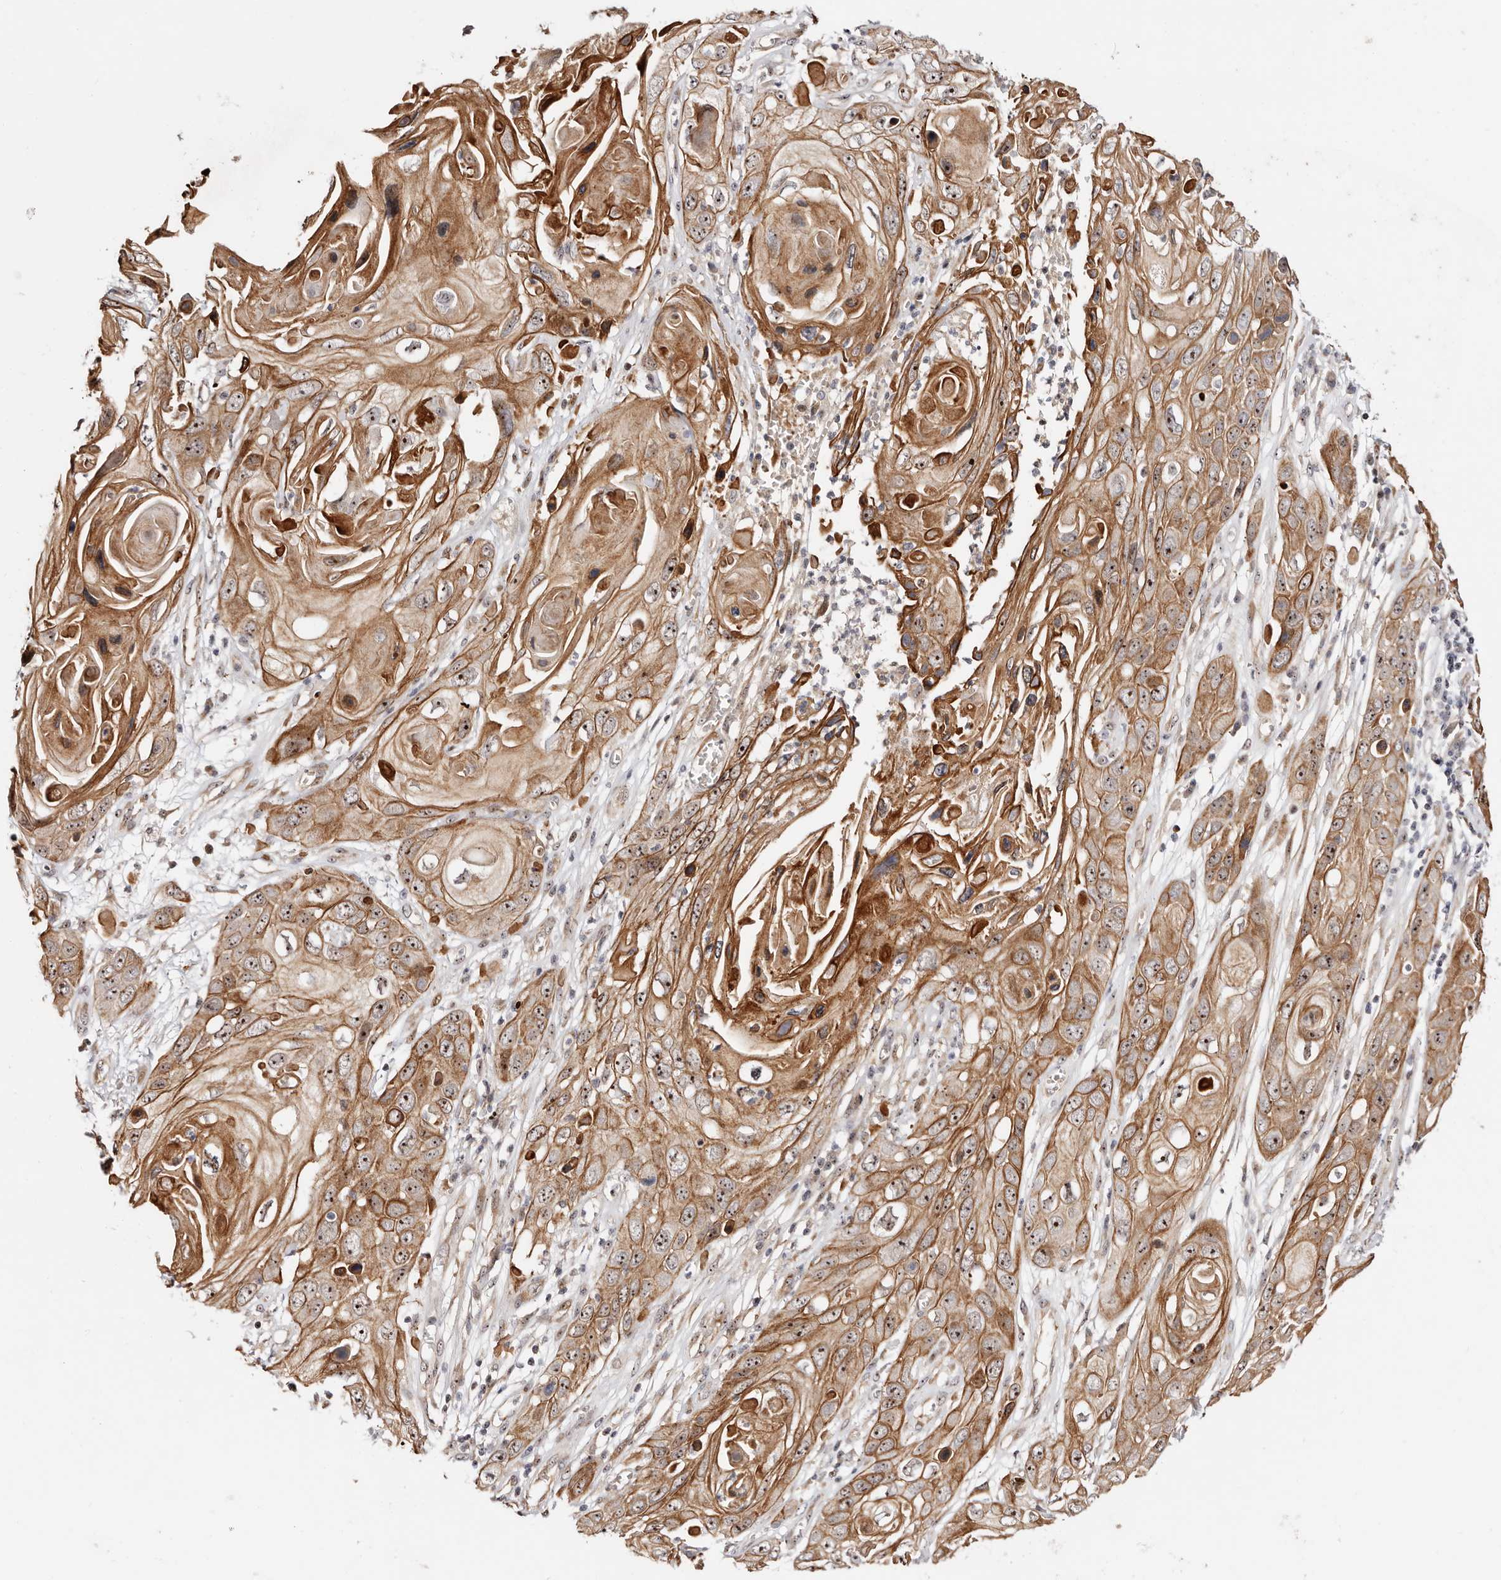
{"staining": {"intensity": "moderate", "quantity": ">75%", "location": "cytoplasmic/membranous,nuclear"}, "tissue": "skin cancer", "cell_type": "Tumor cells", "image_type": "cancer", "snomed": [{"axis": "morphology", "description": "Squamous cell carcinoma, NOS"}, {"axis": "topography", "description": "Skin"}], "caption": "Moderate cytoplasmic/membranous and nuclear protein positivity is identified in about >75% of tumor cells in skin squamous cell carcinoma. Ihc stains the protein in brown and the nuclei are stained blue.", "gene": "ODF2L", "patient": {"sex": "male", "age": 55}}